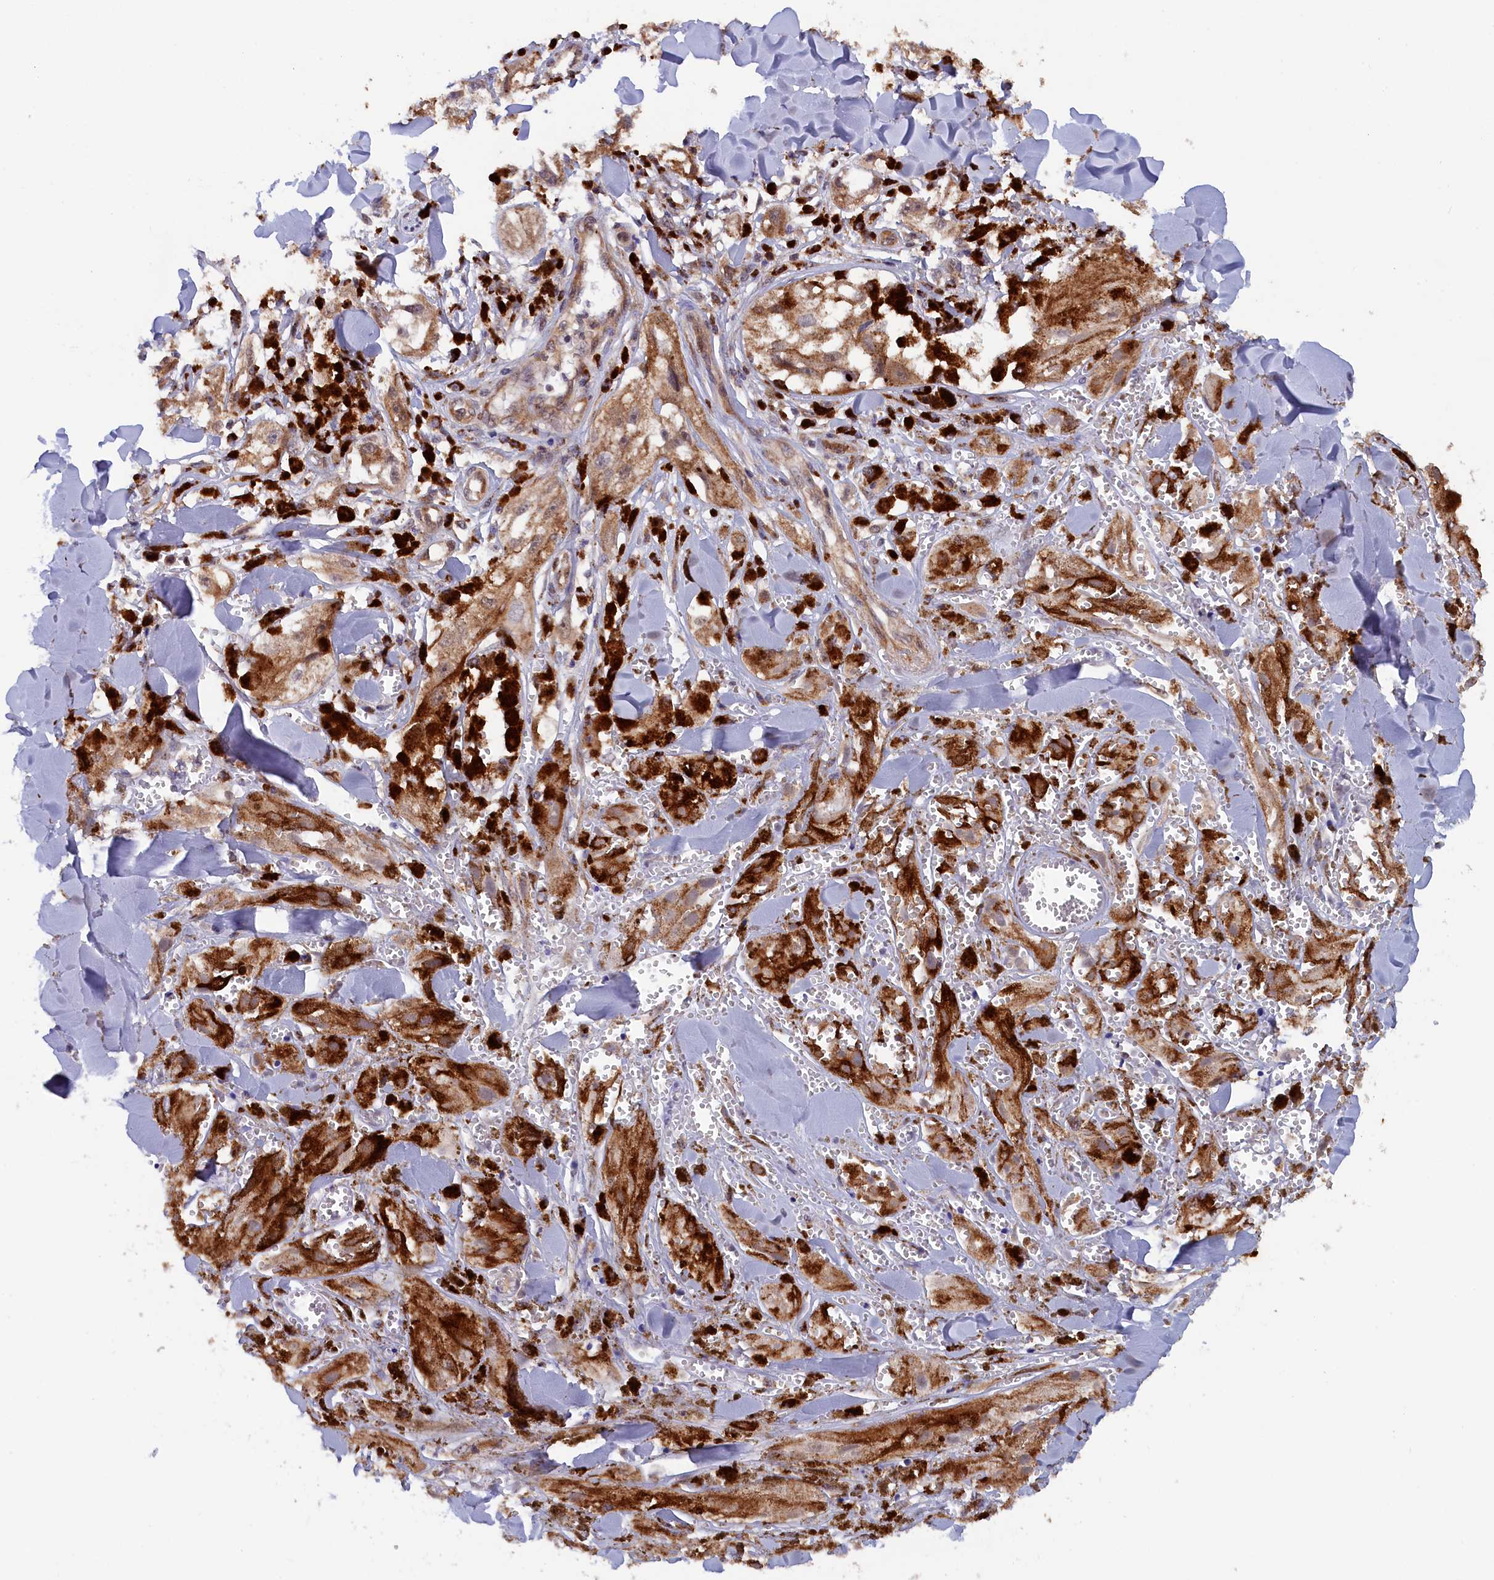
{"staining": {"intensity": "moderate", "quantity": ">75%", "location": "cytoplasmic/membranous"}, "tissue": "melanoma", "cell_type": "Tumor cells", "image_type": "cancer", "snomed": [{"axis": "morphology", "description": "Malignant melanoma, NOS"}, {"axis": "topography", "description": "Skin"}], "caption": "Tumor cells show medium levels of moderate cytoplasmic/membranous positivity in about >75% of cells in malignant melanoma. The staining was performed using DAB (3,3'-diaminobenzidine), with brown indicating positive protein expression. Nuclei are stained blue with hematoxylin.", "gene": "JPT2", "patient": {"sex": "male", "age": 88}}